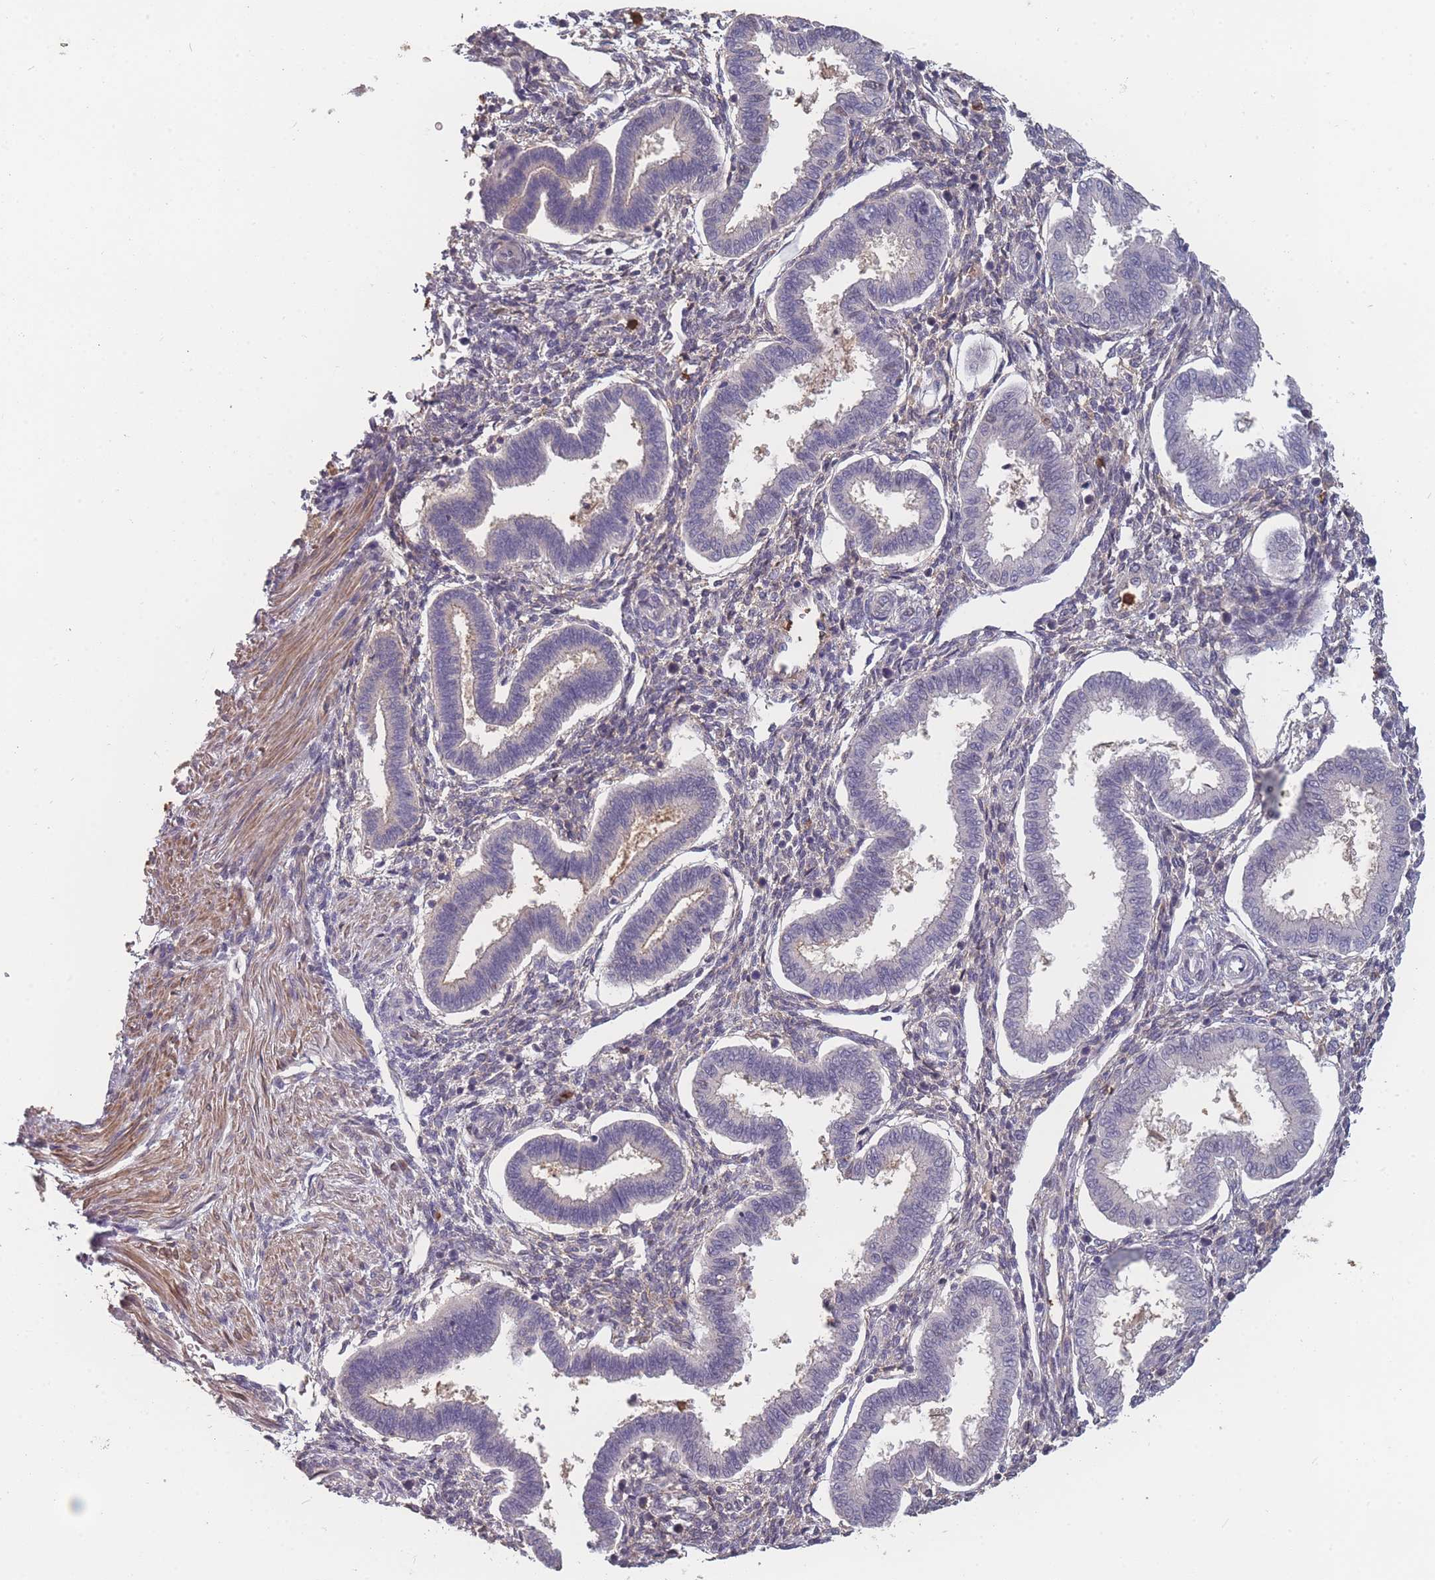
{"staining": {"intensity": "negative", "quantity": "none", "location": "none"}, "tissue": "endometrium", "cell_type": "Cells in endometrial stroma", "image_type": "normal", "snomed": [{"axis": "morphology", "description": "Normal tissue, NOS"}, {"axis": "topography", "description": "Endometrium"}], "caption": "Immunohistochemistry of unremarkable human endometrium demonstrates no positivity in cells in endometrial stroma. (DAB immunohistochemistry visualized using brightfield microscopy, high magnification).", "gene": "BST1", "patient": {"sex": "female", "age": 24}}